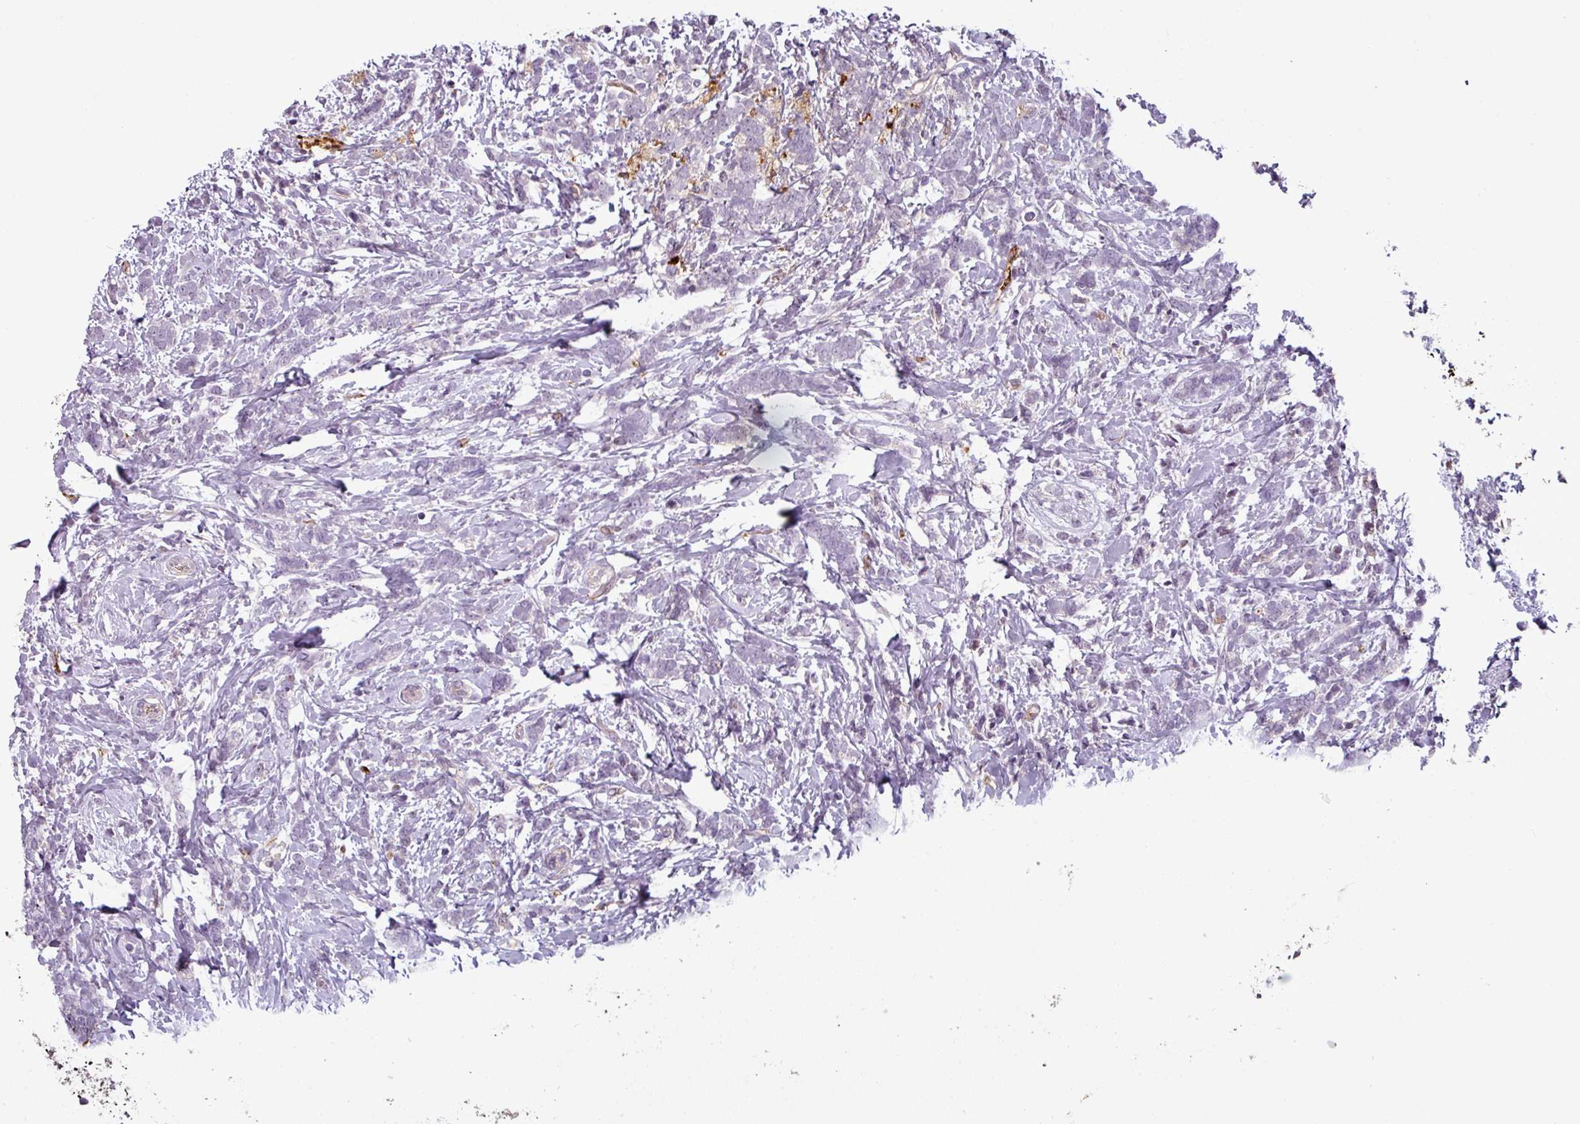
{"staining": {"intensity": "negative", "quantity": "none", "location": "none"}, "tissue": "breast cancer", "cell_type": "Tumor cells", "image_type": "cancer", "snomed": [{"axis": "morphology", "description": "Lobular carcinoma"}, {"axis": "topography", "description": "Breast"}], "caption": "Breast cancer was stained to show a protein in brown. There is no significant positivity in tumor cells.", "gene": "APOC1", "patient": {"sex": "female", "age": 58}}